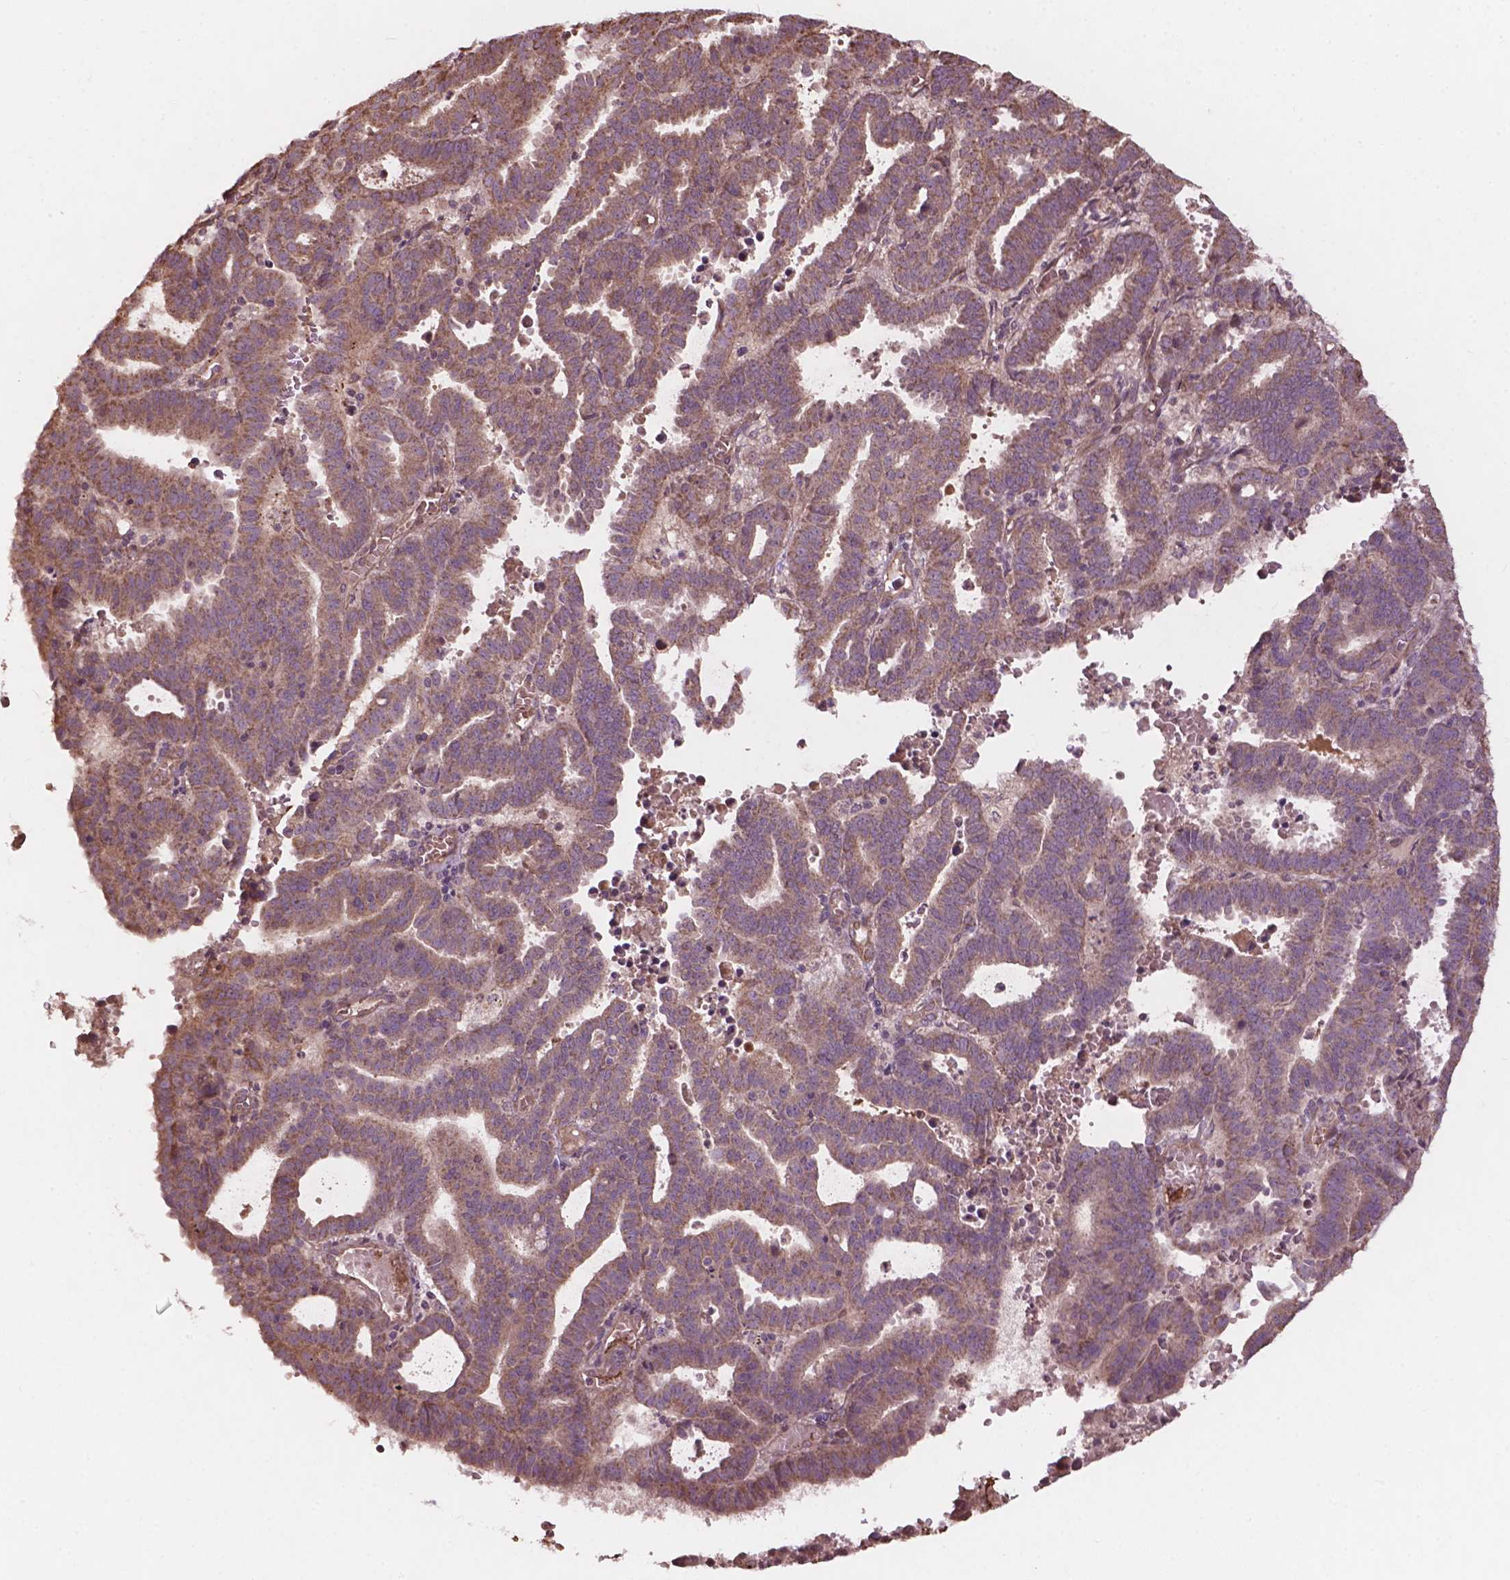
{"staining": {"intensity": "moderate", "quantity": "25%-75%", "location": "cytoplasmic/membranous"}, "tissue": "endometrial cancer", "cell_type": "Tumor cells", "image_type": "cancer", "snomed": [{"axis": "morphology", "description": "Adenocarcinoma, NOS"}, {"axis": "topography", "description": "Uterus"}], "caption": "The micrograph exhibits immunohistochemical staining of endometrial cancer. There is moderate cytoplasmic/membranous expression is seen in about 25%-75% of tumor cells.", "gene": "CDC42BPA", "patient": {"sex": "female", "age": 83}}